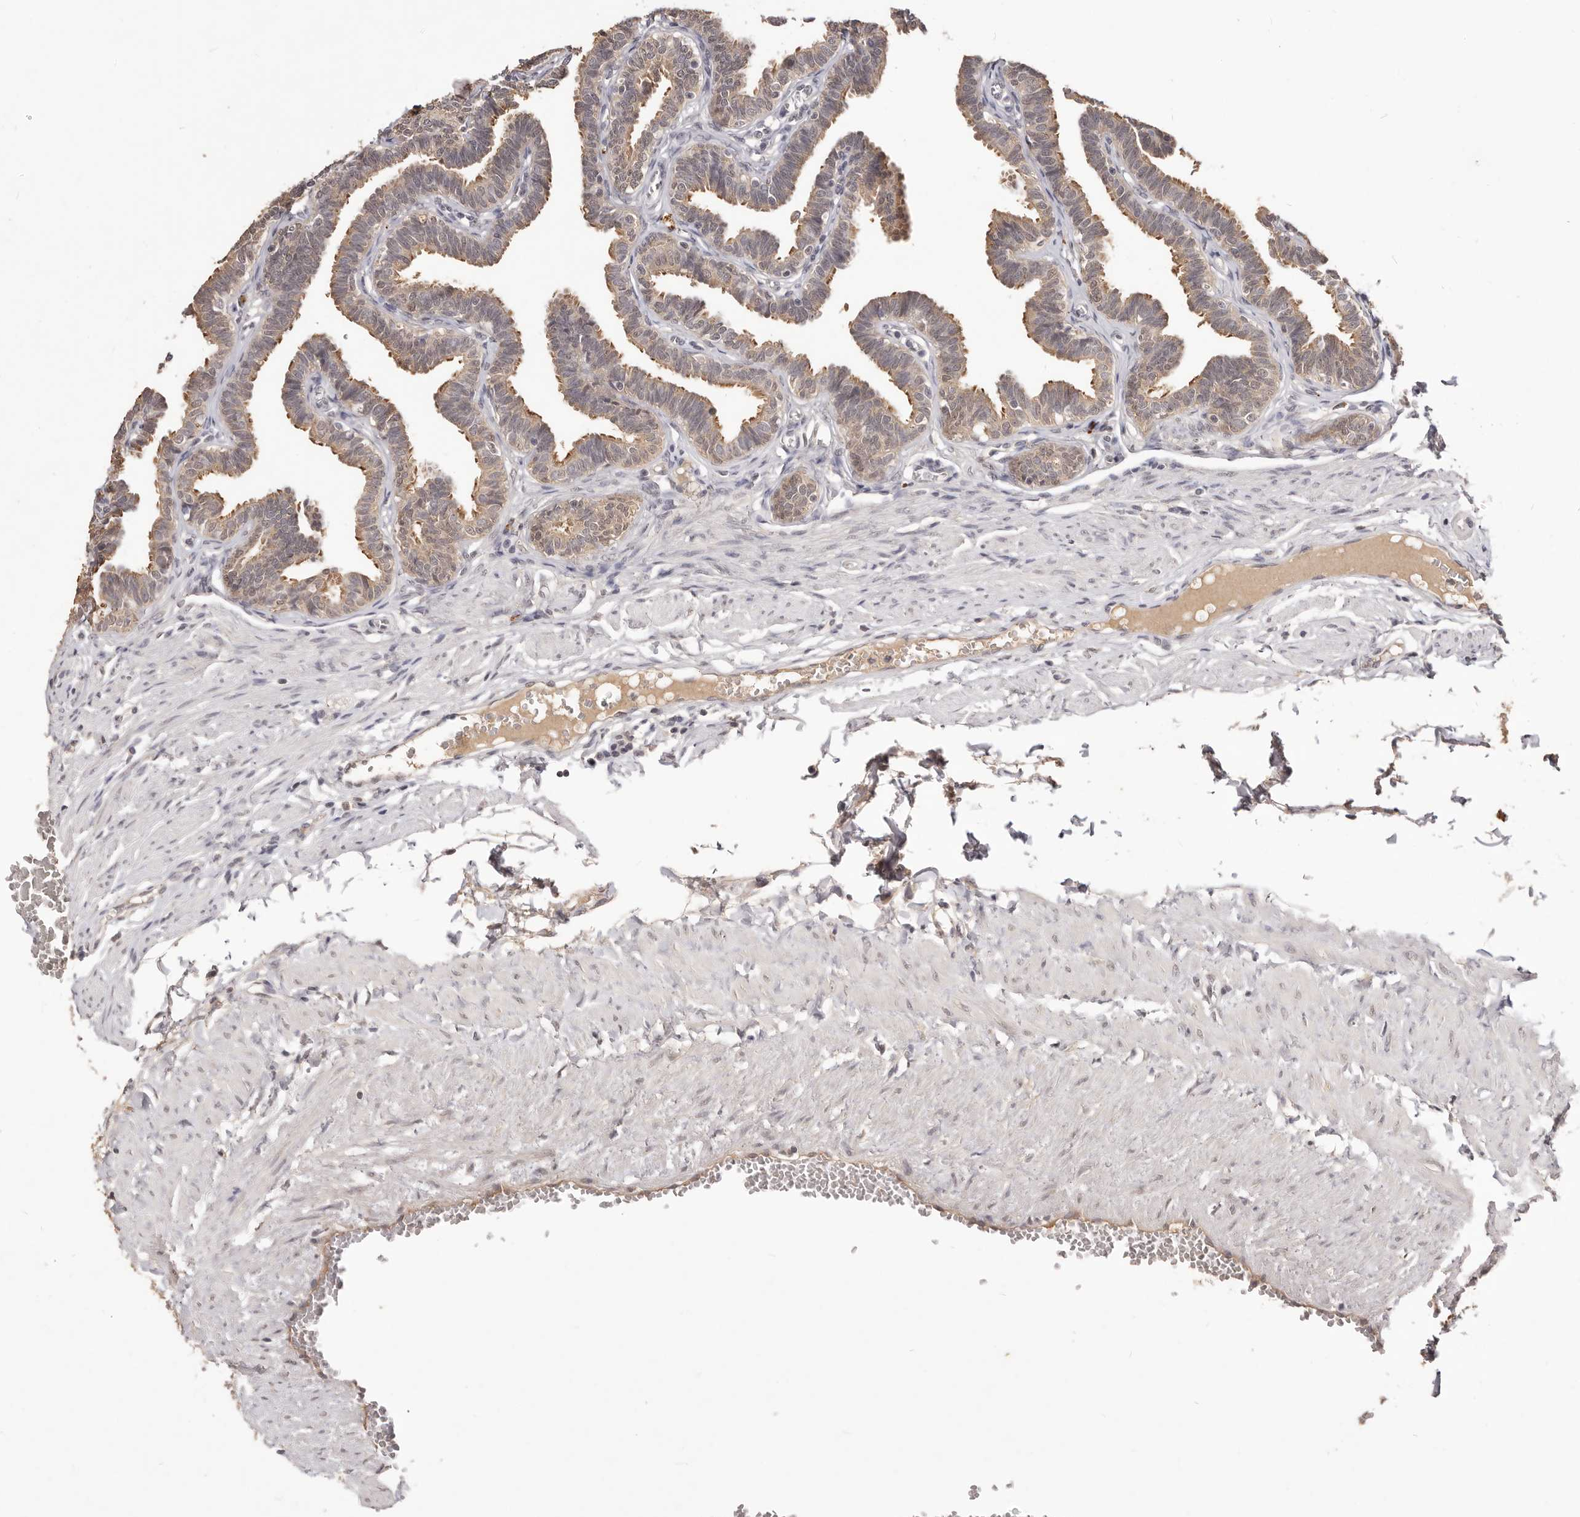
{"staining": {"intensity": "moderate", "quantity": "25%-75%", "location": "cytoplasmic/membranous"}, "tissue": "fallopian tube", "cell_type": "Glandular cells", "image_type": "normal", "snomed": [{"axis": "morphology", "description": "Normal tissue, NOS"}, {"axis": "topography", "description": "Fallopian tube"}, {"axis": "topography", "description": "Ovary"}], "caption": "An image of human fallopian tube stained for a protein exhibits moderate cytoplasmic/membranous brown staining in glandular cells. The staining is performed using DAB brown chromogen to label protein expression. The nuclei are counter-stained blue using hematoxylin.", "gene": "TSPAN13", "patient": {"sex": "female", "age": 23}}